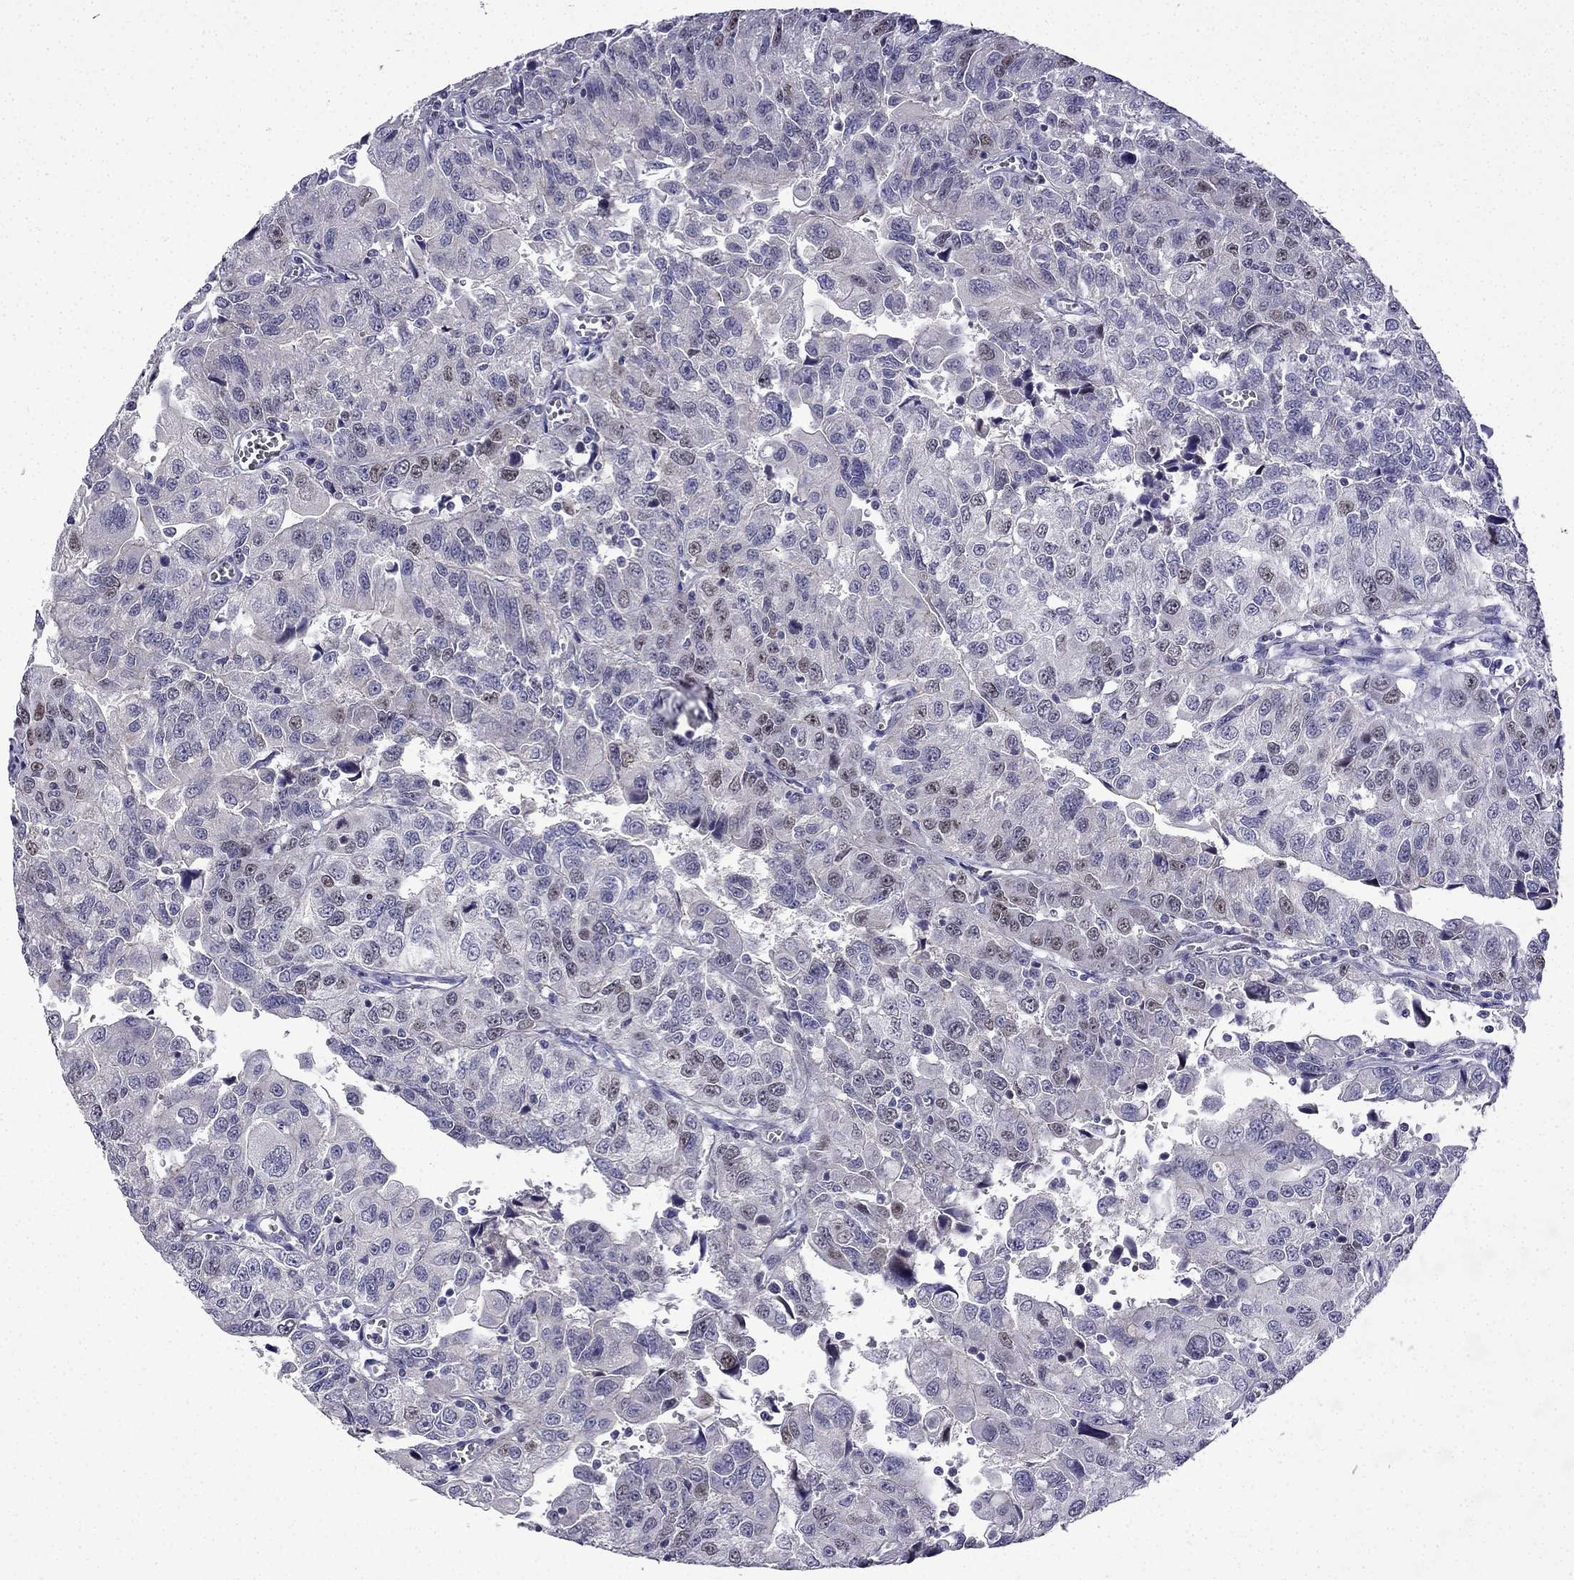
{"staining": {"intensity": "weak", "quantity": "<25%", "location": "nuclear"}, "tissue": "urothelial cancer", "cell_type": "Tumor cells", "image_type": "cancer", "snomed": [{"axis": "morphology", "description": "Urothelial carcinoma, NOS"}, {"axis": "morphology", "description": "Urothelial carcinoma, High grade"}, {"axis": "topography", "description": "Urinary bladder"}], "caption": "High power microscopy photomicrograph of an IHC image of urothelial cancer, revealing no significant expression in tumor cells.", "gene": "UHRF1", "patient": {"sex": "female", "age": 73}}